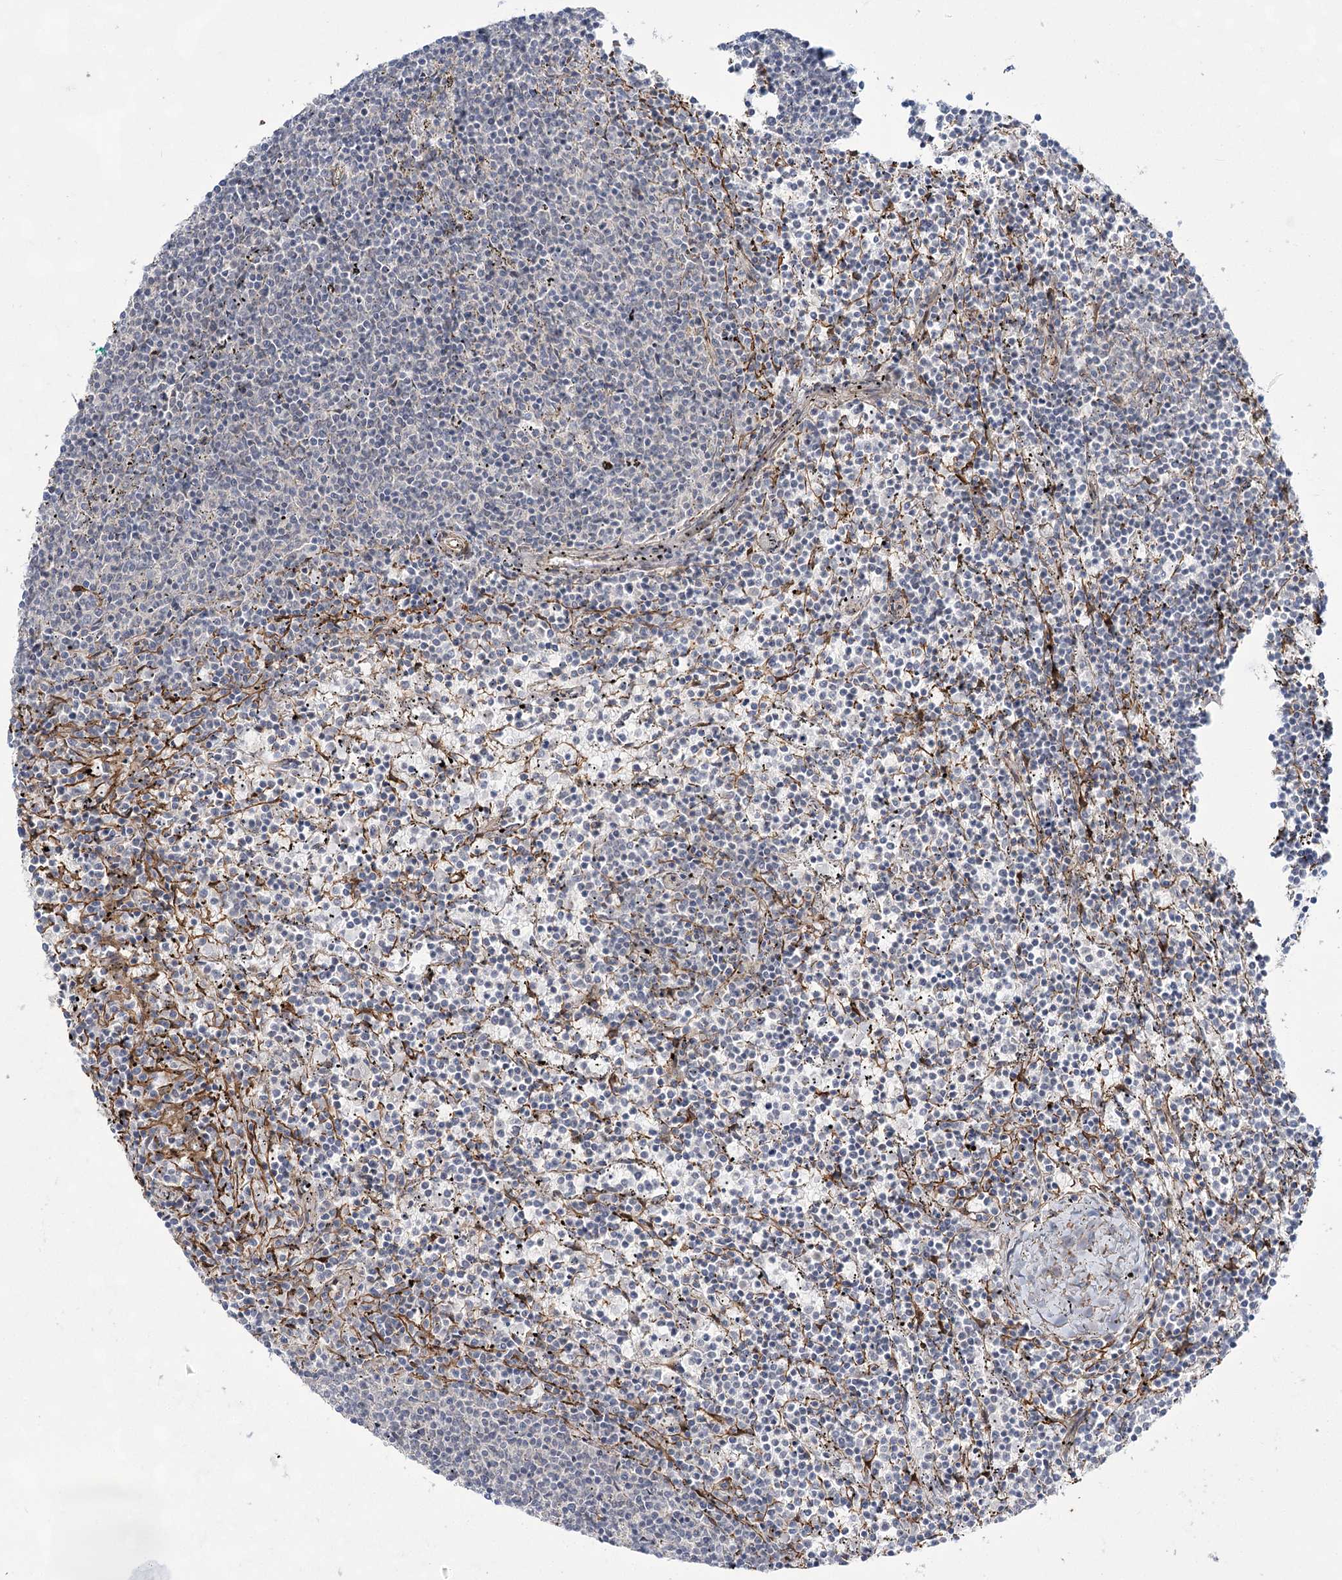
{"staining": {"intensity": "negative", "quantity": "none", "location": "none"}, "tissue": "lymphoma", "cell_type": "Tumor cells", "image_type": "cancer", "snomed": [{"axis": "morphology", "description": "Malignant lymphoma, non-Hodgkin's type, Low grade"}, {"axis": "topography", "description": "Spleen"}], "caption": "Immunohistochemical staining of malignant lymphoma, non-Hodgkin's type (low-grade) demonstrates no significant staining in tumor cells. (DAB (3,3'-diaminobenzidine) immunohistochemistry, high magnification).", "gene": "CWF19L1", "patient": {"sex": "female", "age": 50}}